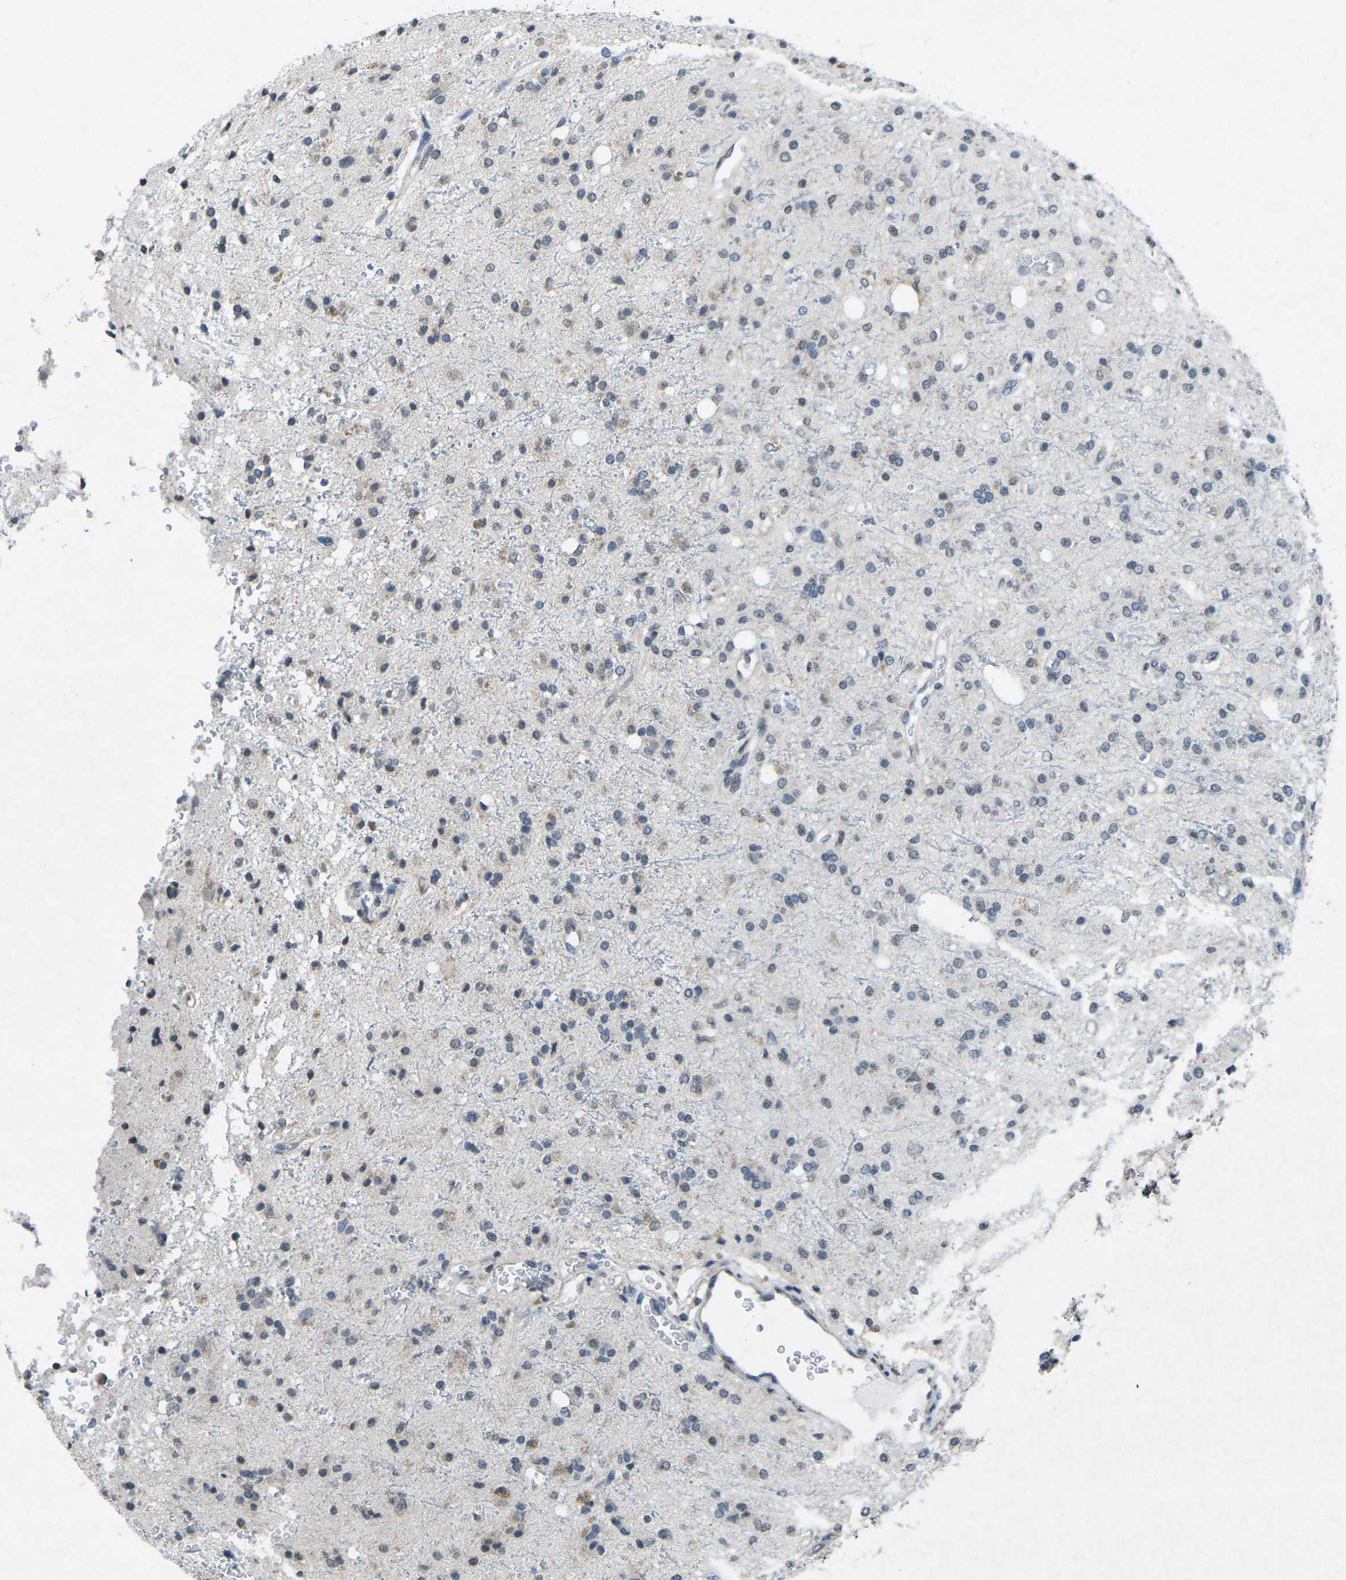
{"staining": {"intensity": "weak", "quantity": "25%-75%", "location": "cytoplasmic/membranous"}, "tissue": "glioma", "cell_type": "Tumor cells", "image_type": "cancer", "snomed": [{"axis": "morphology", "description": "Glioma, malignant, High grade"}, {"axis": "topography", "description": "Brain"}], "caption": "There is low levels of weak cytoplasmic/membranous positivity in tumor cells of glioma, as demonstrated by immunohistochemical staining (brown color).", "gene": "TFR2", "patient": {"sex": "male", "age": 47}}